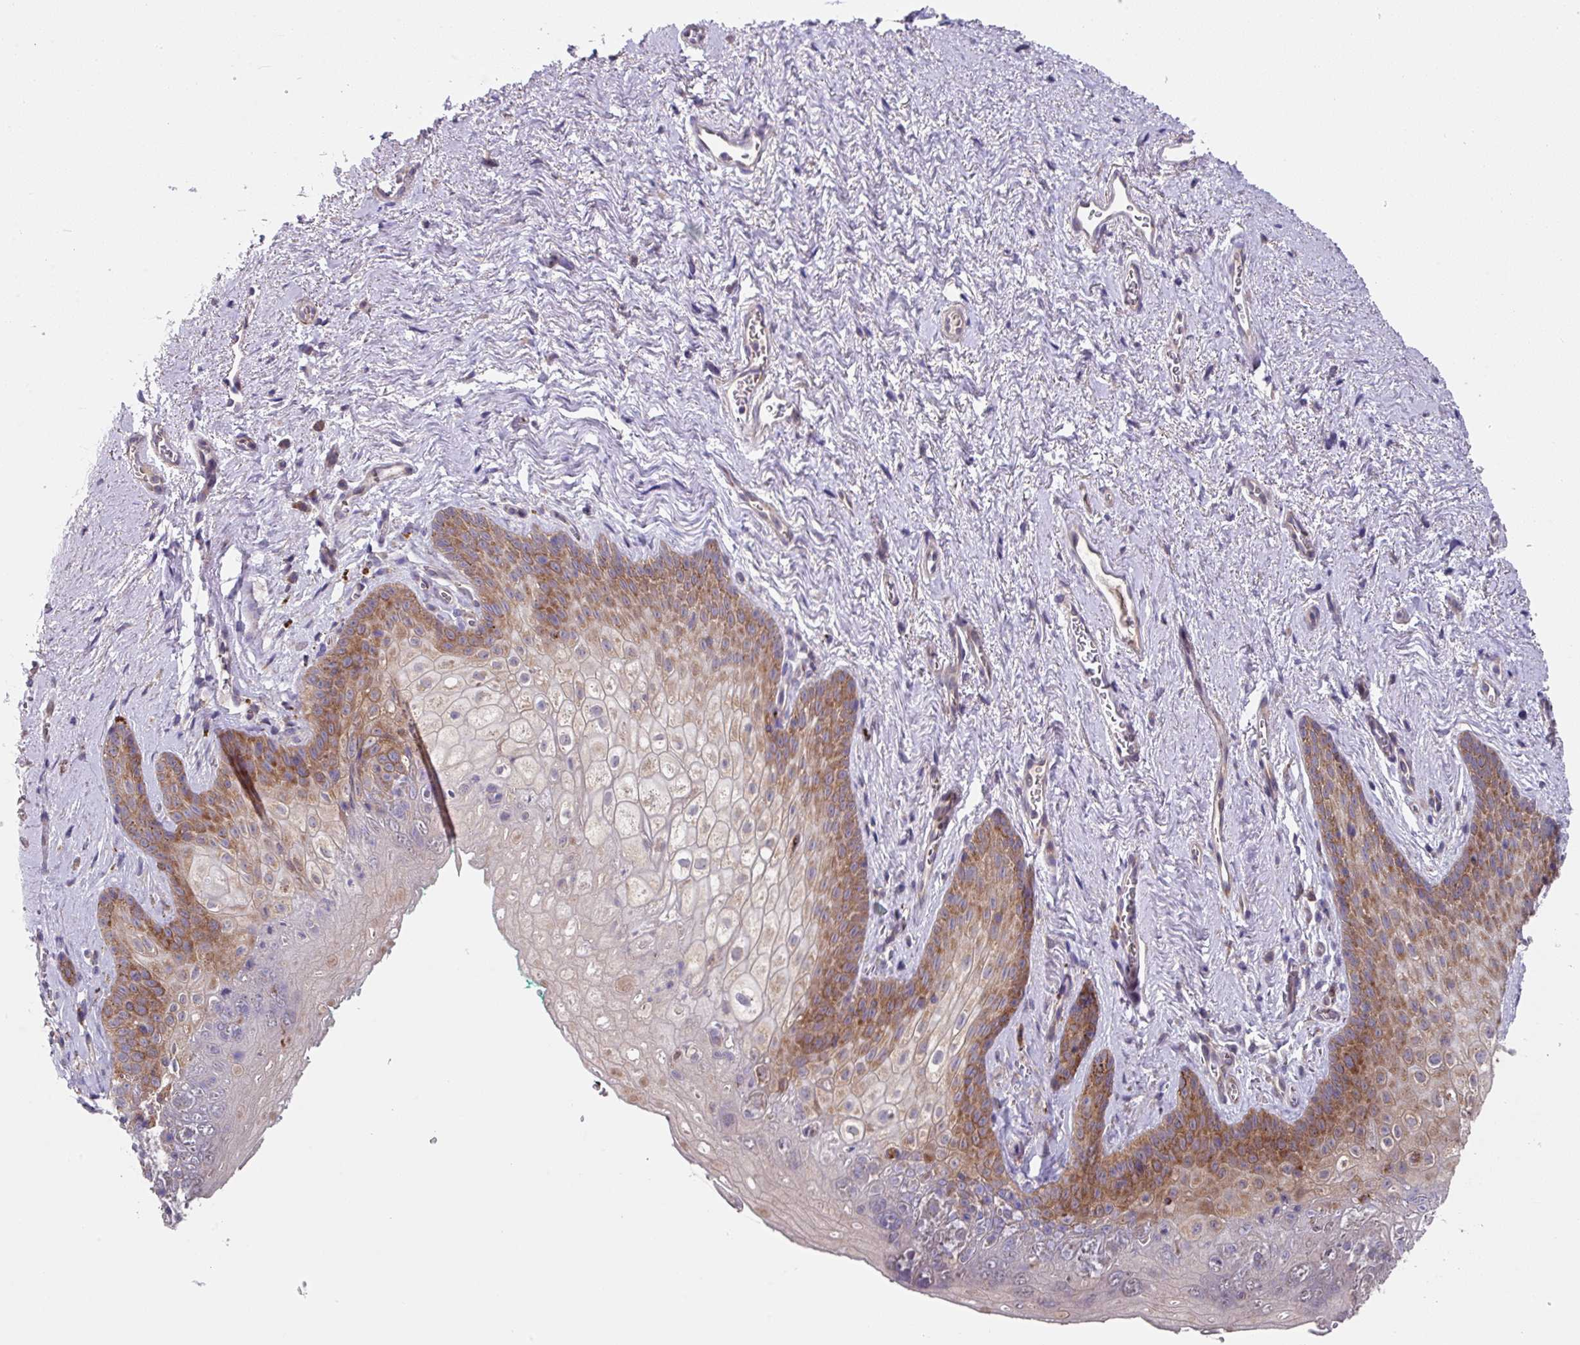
{"staining": {"intensity": "strong", "quantity": "25%-75%", "location": "cytoplasmic/membranous"}, "tissue": "vagina", "cell_type": "Squamous epithelial cells", "image_type": "normal", "snomed": [{"axis": "morphology", "description": "Normal tissue, NOS"}, {"axis": "topography", "description": "Vulva"}, {"axis": "topography", "description": "Vagina"}, {"axis": "topography", "description": "Peripheral nerve tissue"}], "caption": "DAB (3,3'-diaminobenzidine) immunohistochemical staining of unremarkable vagina exhibits strong cytoplasmic/membranous protein staining in about 25%-75% of squamous epithelial cells. Nuclei are stained in blue.", "gene": "EIF4B", "patient": {"sex": "female", "age": 66}}